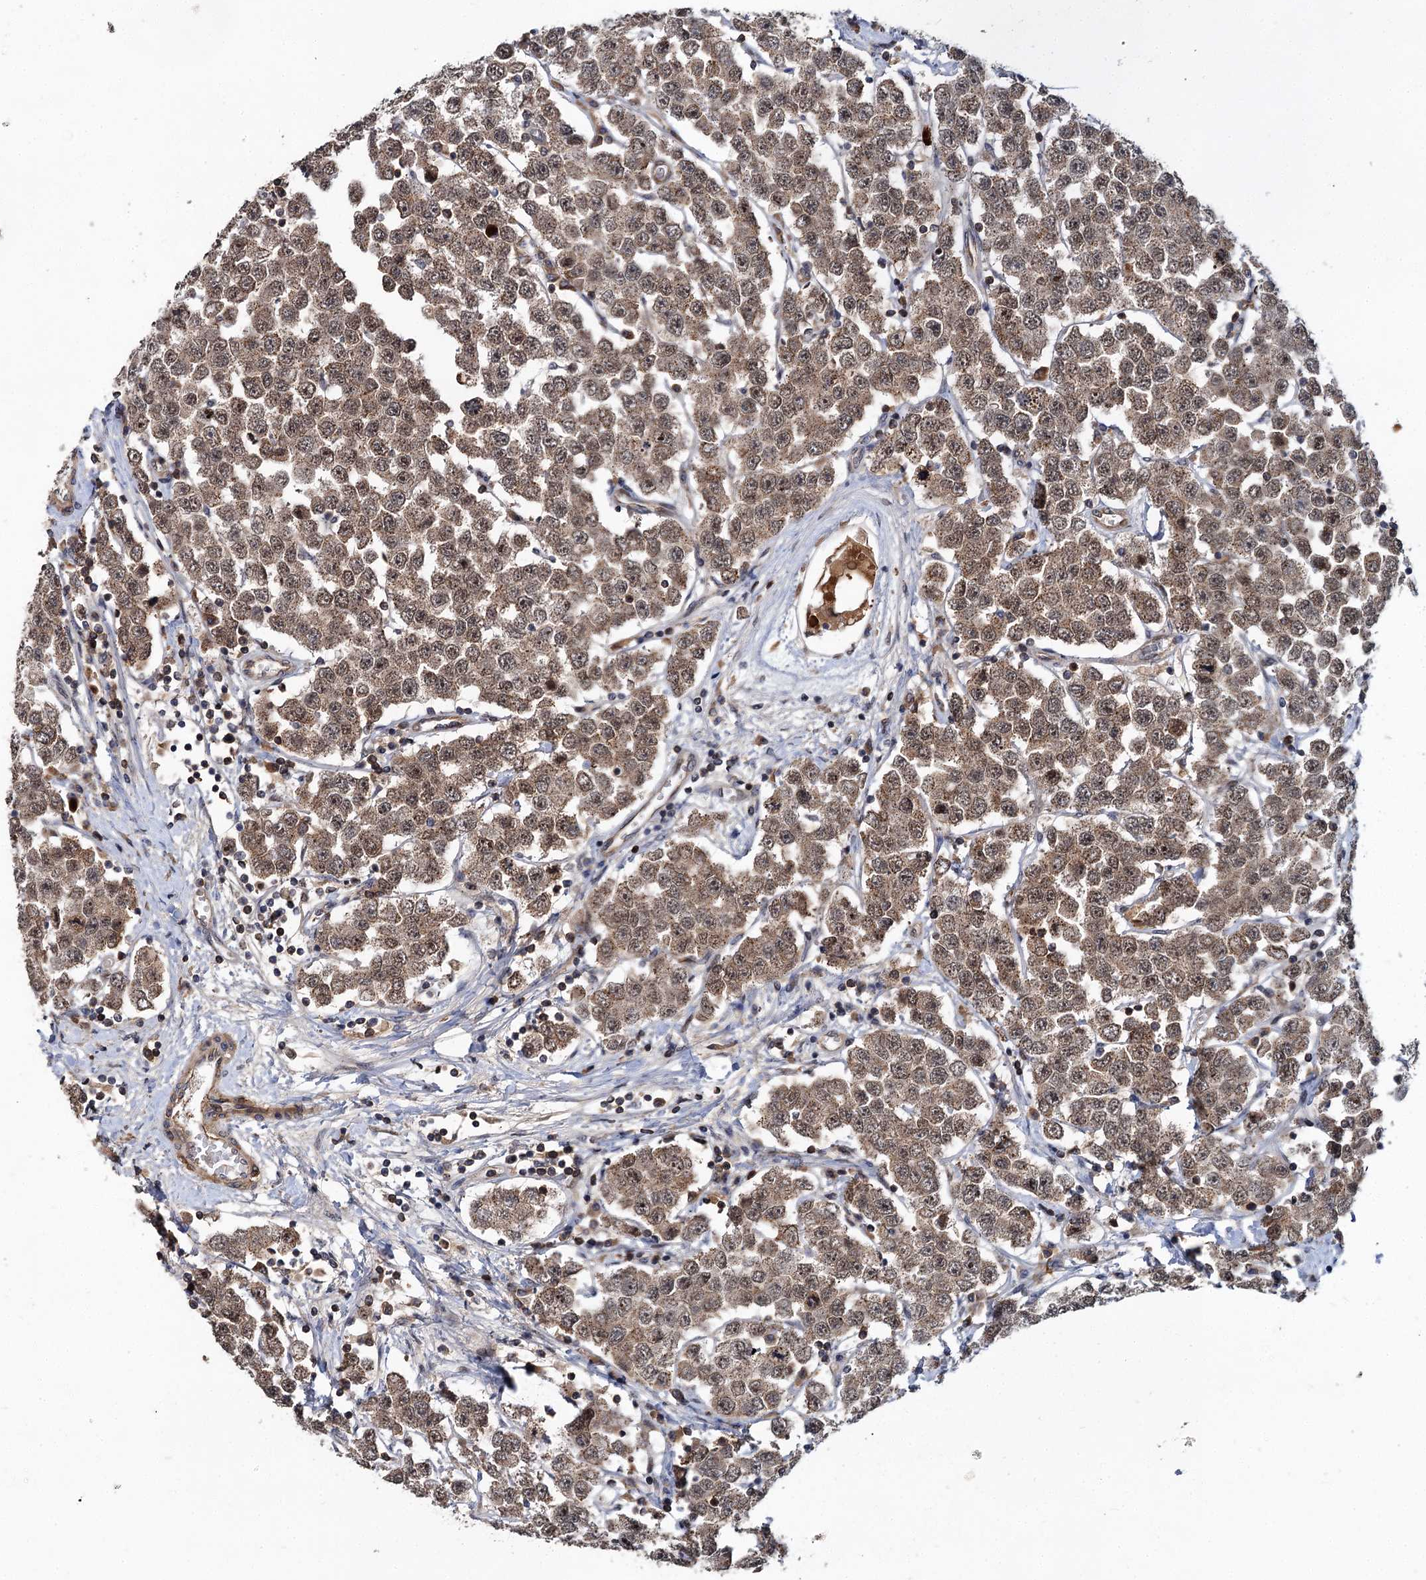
{"staining": {"intensity": "moderate", "quantity": ">75%", "location": "cytoplasmic/membranous,nuclear"}, "tissue": "testis cancer", "cell_type": "Tumor cells", "image_type": "cancer", "snomed": [{"axis": "morphology", "description": "Seminoma, NOS"}, {"axis": "topography", "description": "Testis"}], "caption": "Brown immunohistochemical staining in testis cancer (seminoma) demonstrates moderate cytoplasmic/membranous and nuclear staining in about >75% of tumor cells.", "gene": "ABLIM1", "patient": {"sex": "male", "age": 28}}